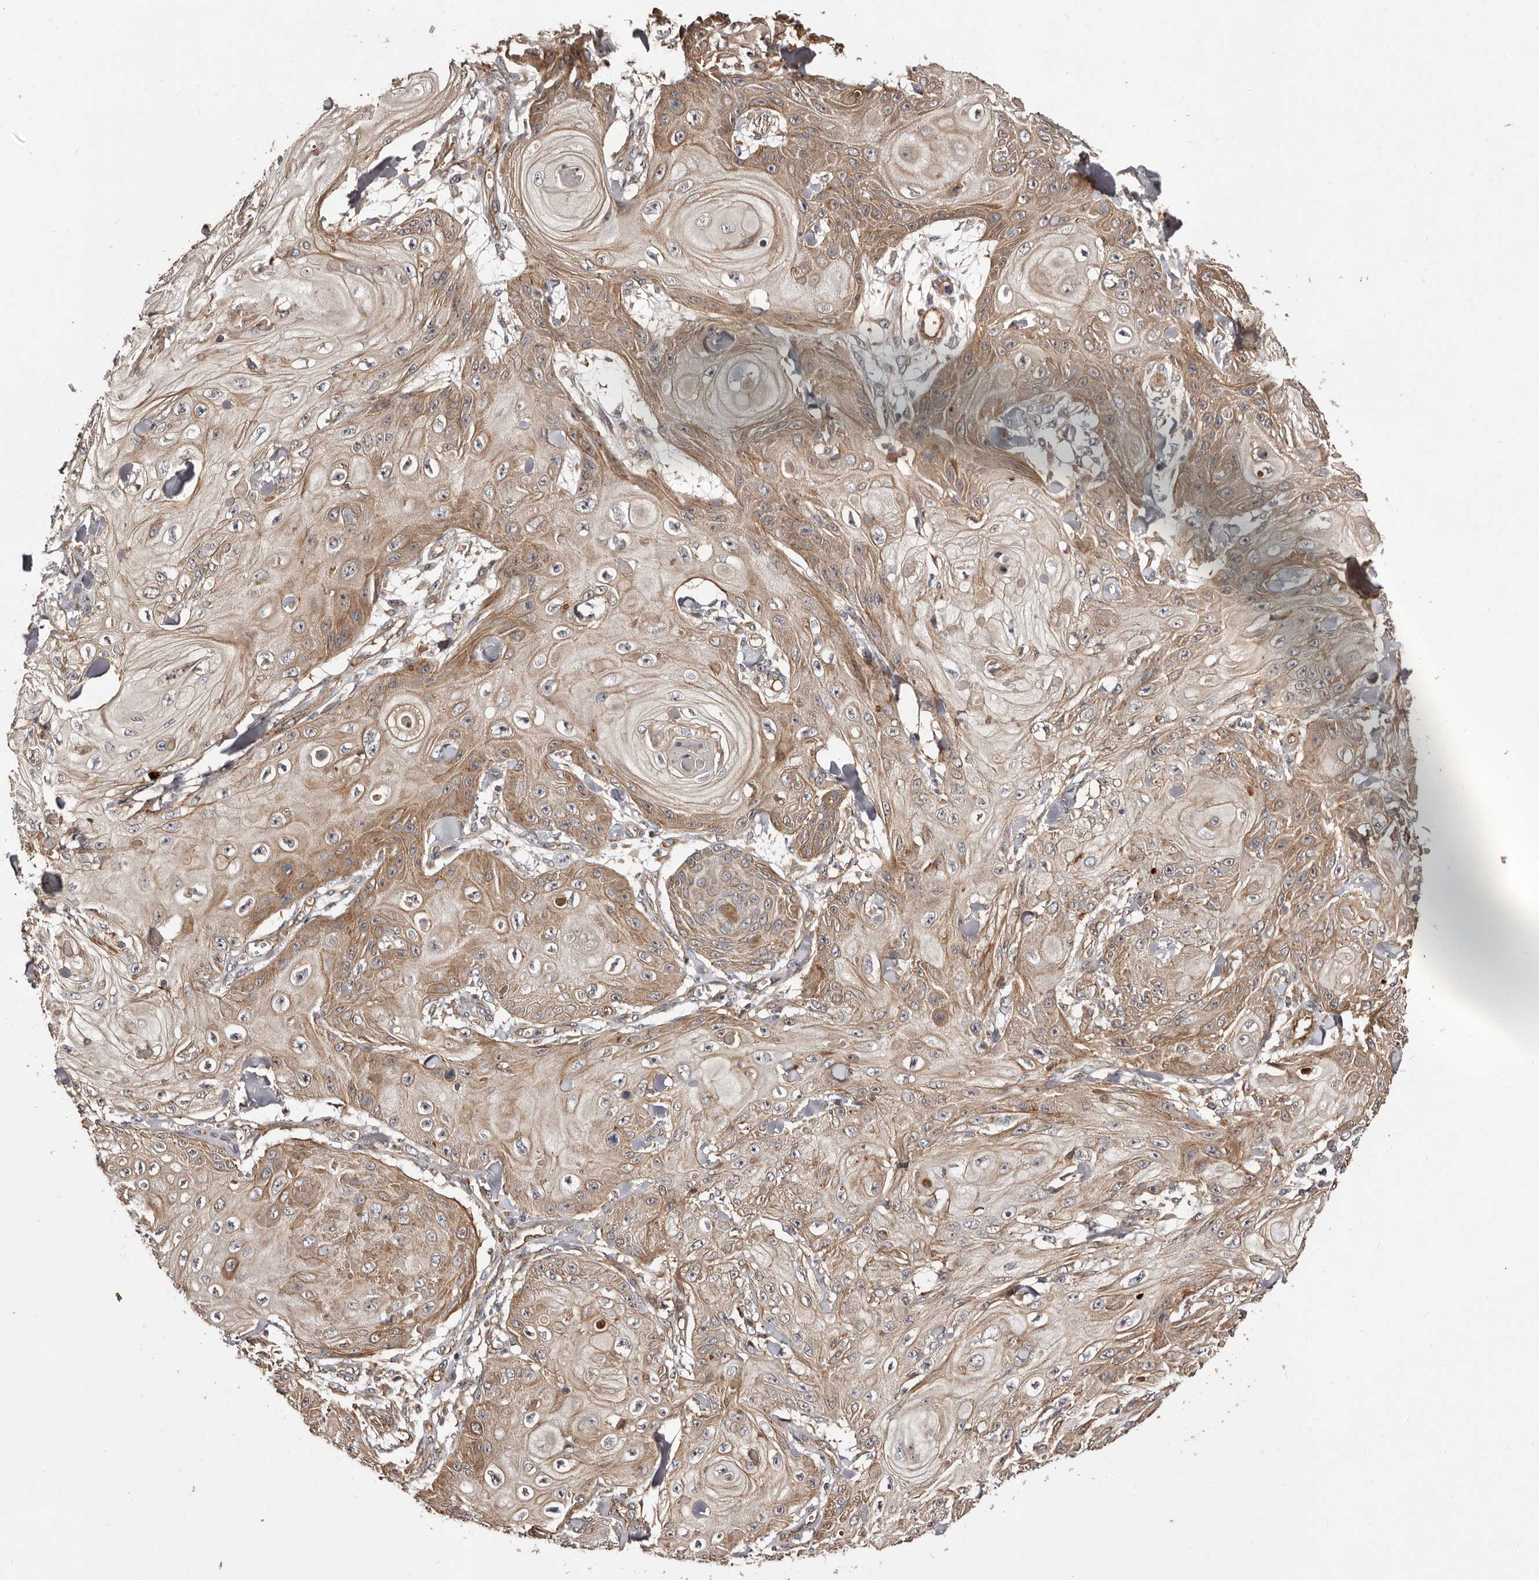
{"staining": {"intensity": "moderate", "quantity": ">75%", "location": "cytoplasmic/membranous"}, "tissue": "skin cancer", "cell_type": "Tumor cells", "image_type": "cancer", "snomed": [{"axis": "morphology", "description": "Squamous cell carcinoma, NOS"}, {"axis": "topography", "description": "Skin"}], "caption": "Immunohistochemical staining of human squamous cell carcinoma (skin) shows moderate cytoplasmic/membranous protein staining in about >75% of tumor cells.", "gene": "GTPBP1", "patient": {"sex": "male", "age": 74}}